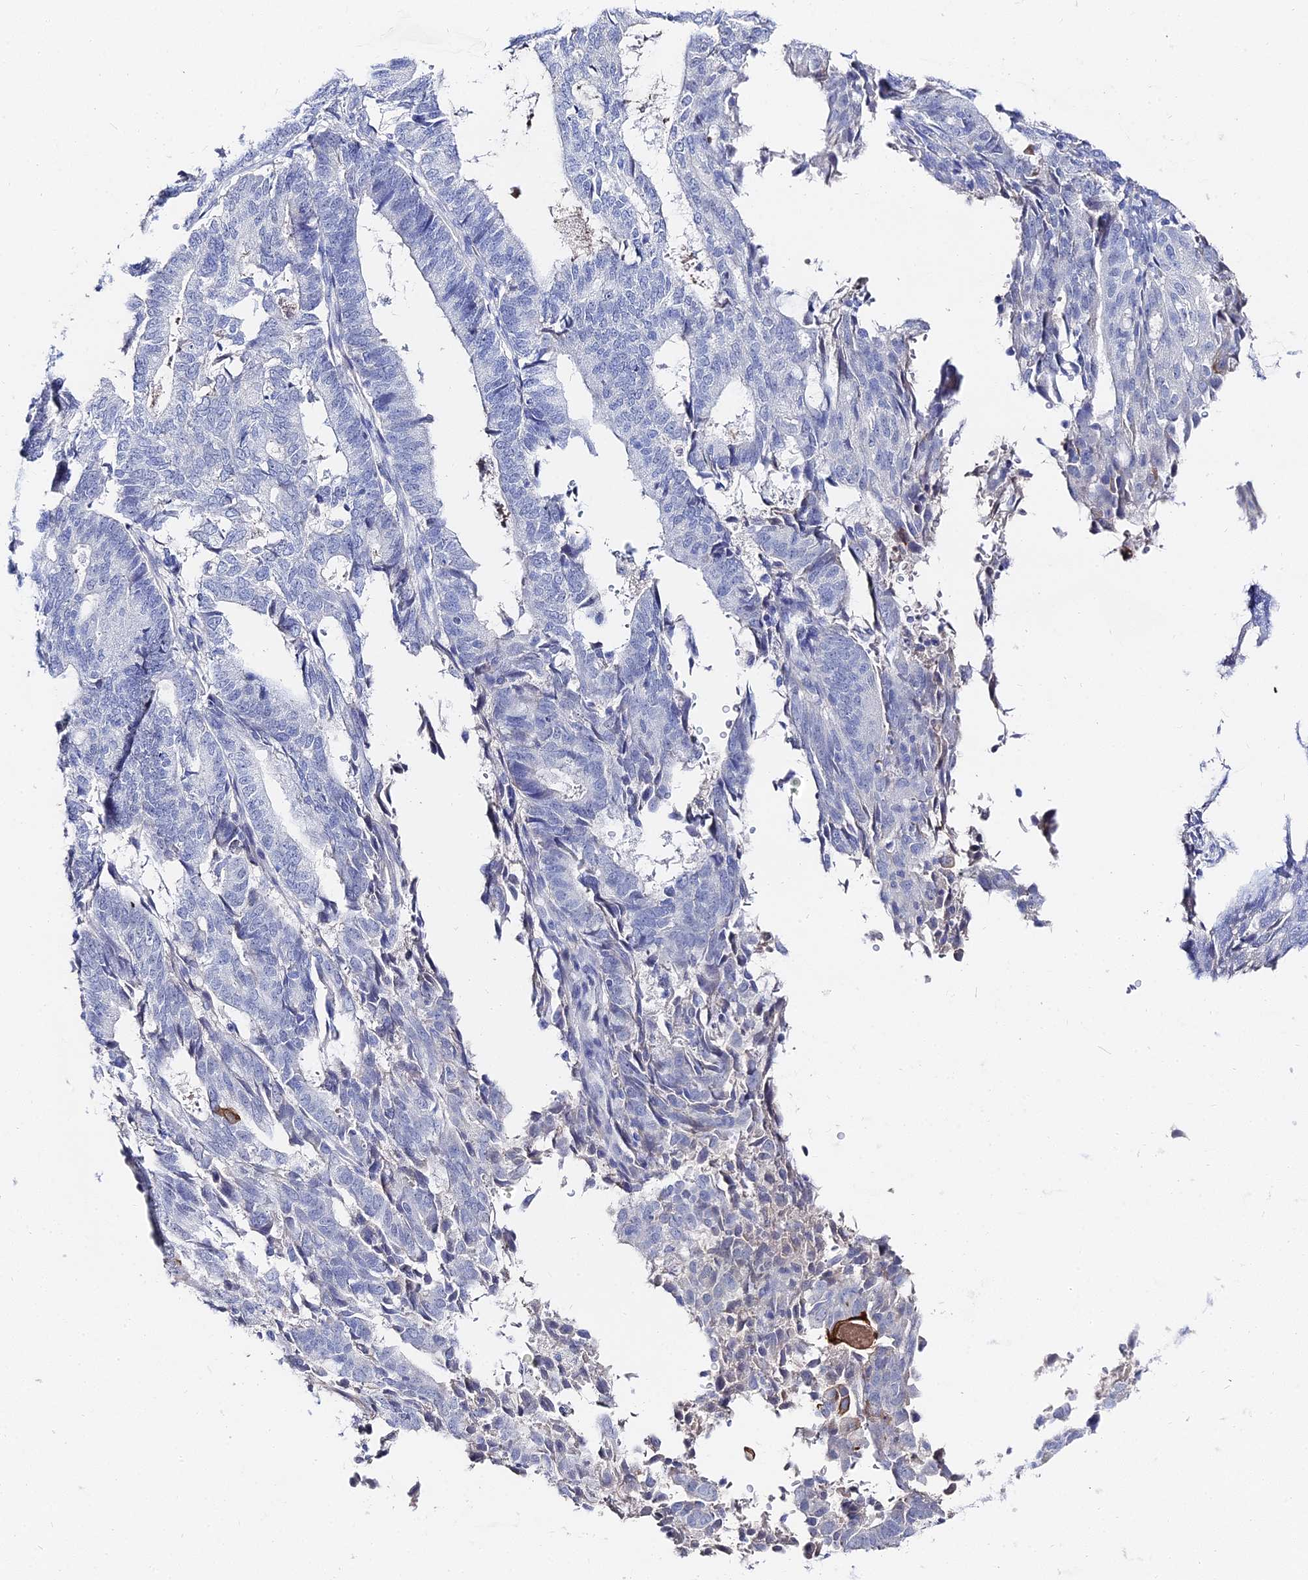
{"staining": {"intensity": "negative", "quantity": "none", "location": "none"}, "tissue": "endometrial cancer", "cell_type": "Tumor cells", "image_type": "cancer", "snomed": [{"axis": "morphology", "description": "Adenocarcinoma, NOS"}, {"axis": "topography", "description": "Endometrium"}], "caption": "The IHC image has no significant staining in tumor cells of endometrial cancer tissue. Brightfield microscopy of immunohistochemistry stained with DAB (3,3'-diaminobenzidine) (brown) and hematoxylin (blue), captured at high magnification.", "gene": "KRT17", "patient": {"sex": "female", "age": 70}}